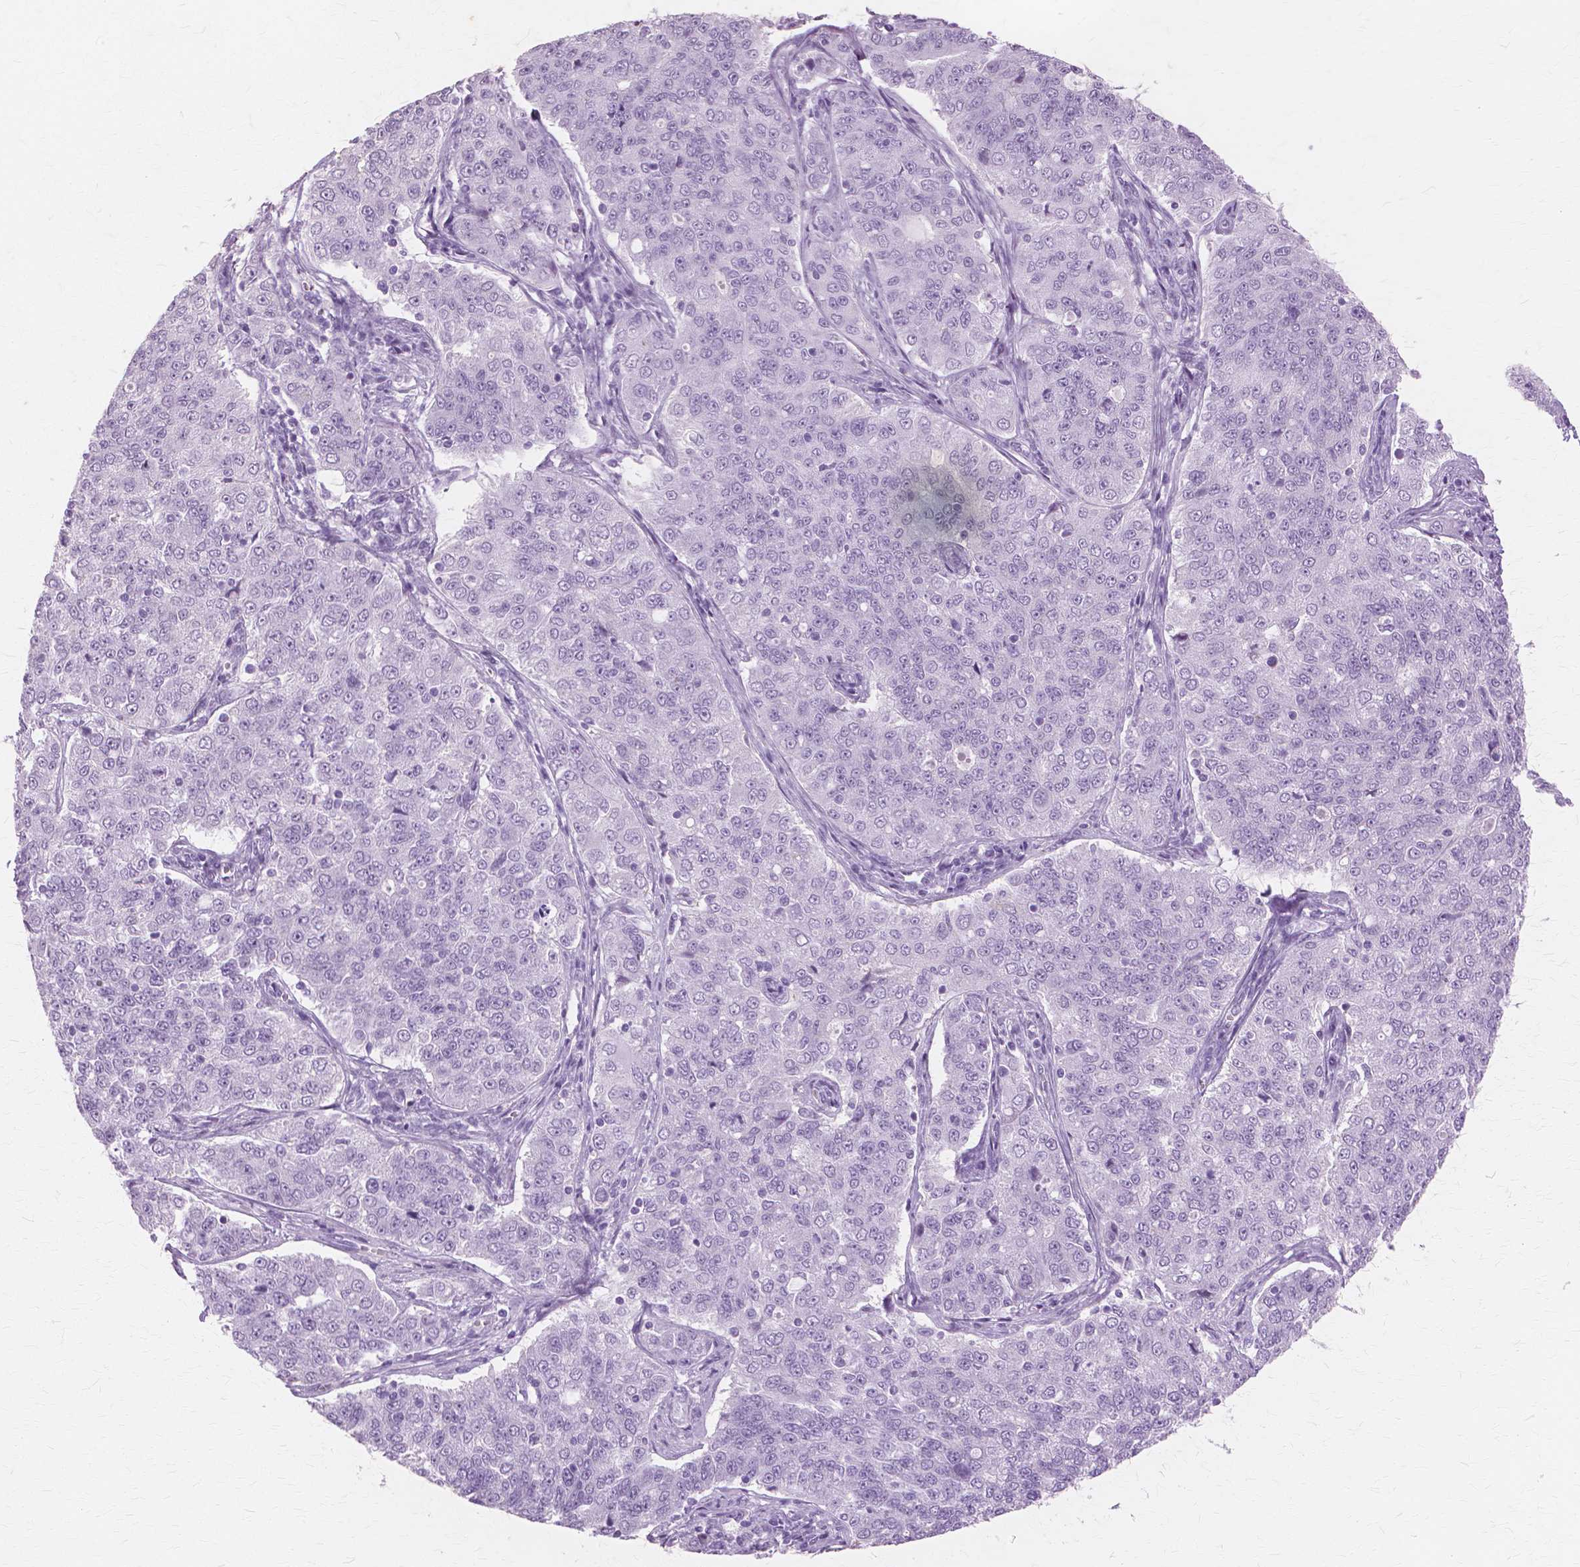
{"staining": {"intensity": "negative", "quantity": "none", "location": "none"}, "tissue": "endometrial cancer", "cell_type": "Tumor cells", "image_type": "cancer", "snomed": [{"axis": "morphology", "description": "Adenocarcinoma, NOS"}, {"axis": "topography", "description": "Endometrium"}], "caption": "This photomicrograph is of adenocarcinoma (endometrial) stained with immunohistochemistry to label a protein in brown with the nuclei are counter-stained blue. There is no staining in tumor cells.", "gene": "SFTPD", "patient": {"sex": "female", "age": 43}}